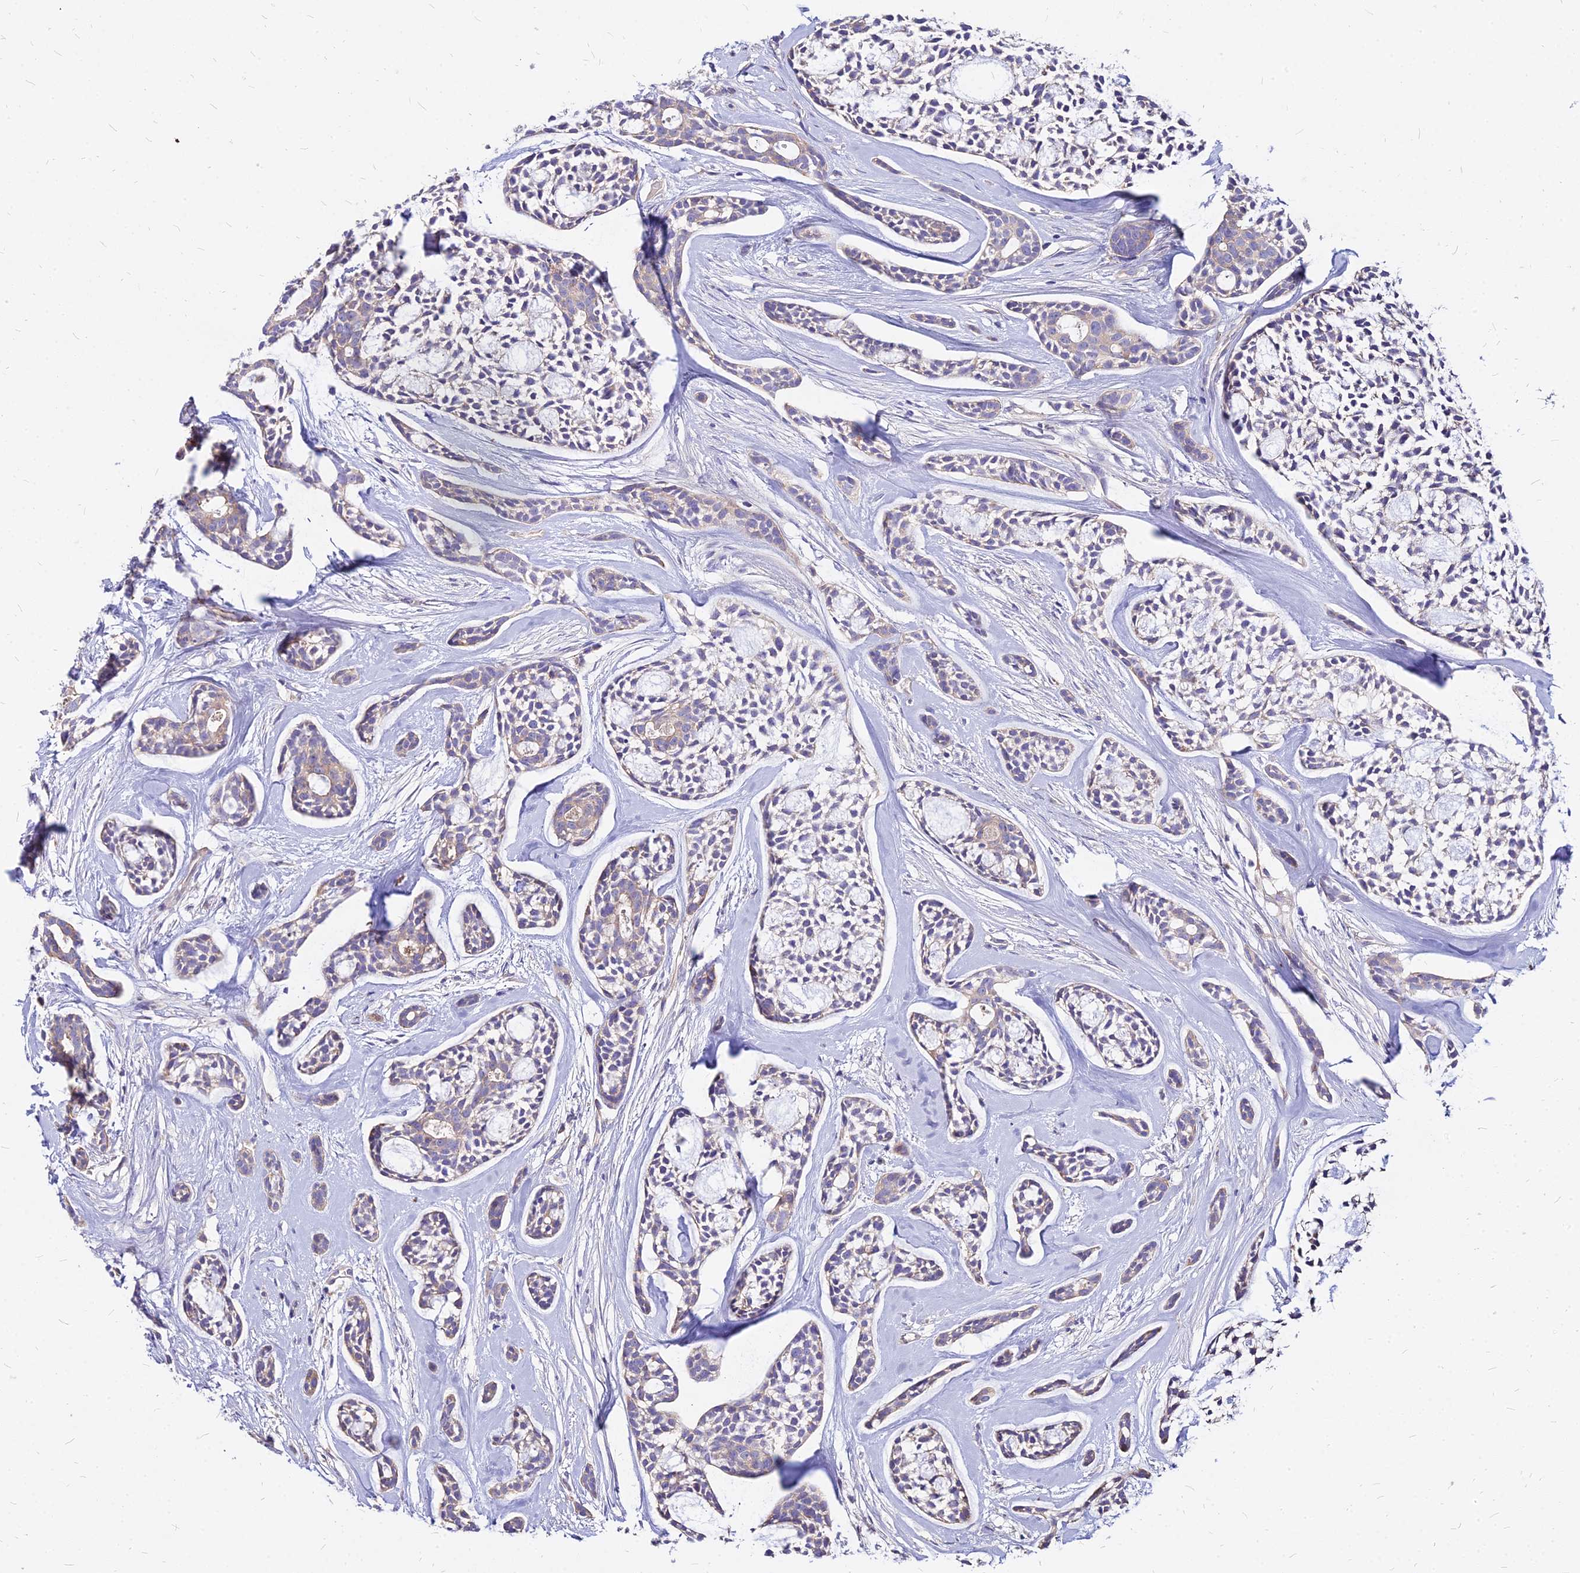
{"staining": {"intensity": "negative", "quantity": "none", "location": "none"}, "tissue": "head and neck cancer", "cell_type": "Tumor cells", "image_type": "cancer", "snomed": [{"axis": "morphology", "description": "Adenocarcinoma, NOS"}, {"axis": "topography", "description": "Subcutis"}, {"axis": "topography", "description": "Head-Neck"}], "caption": "Immunohistochemistry of head and neck adenocarcinoma shows no positivity in tumor cells. (DAB (3,3'-diaminobenzidine) immunohistochemistry with hematoxylin counter stain).", "gene": "COMMD10", "patient": {"sex": "female", "age": 73}}